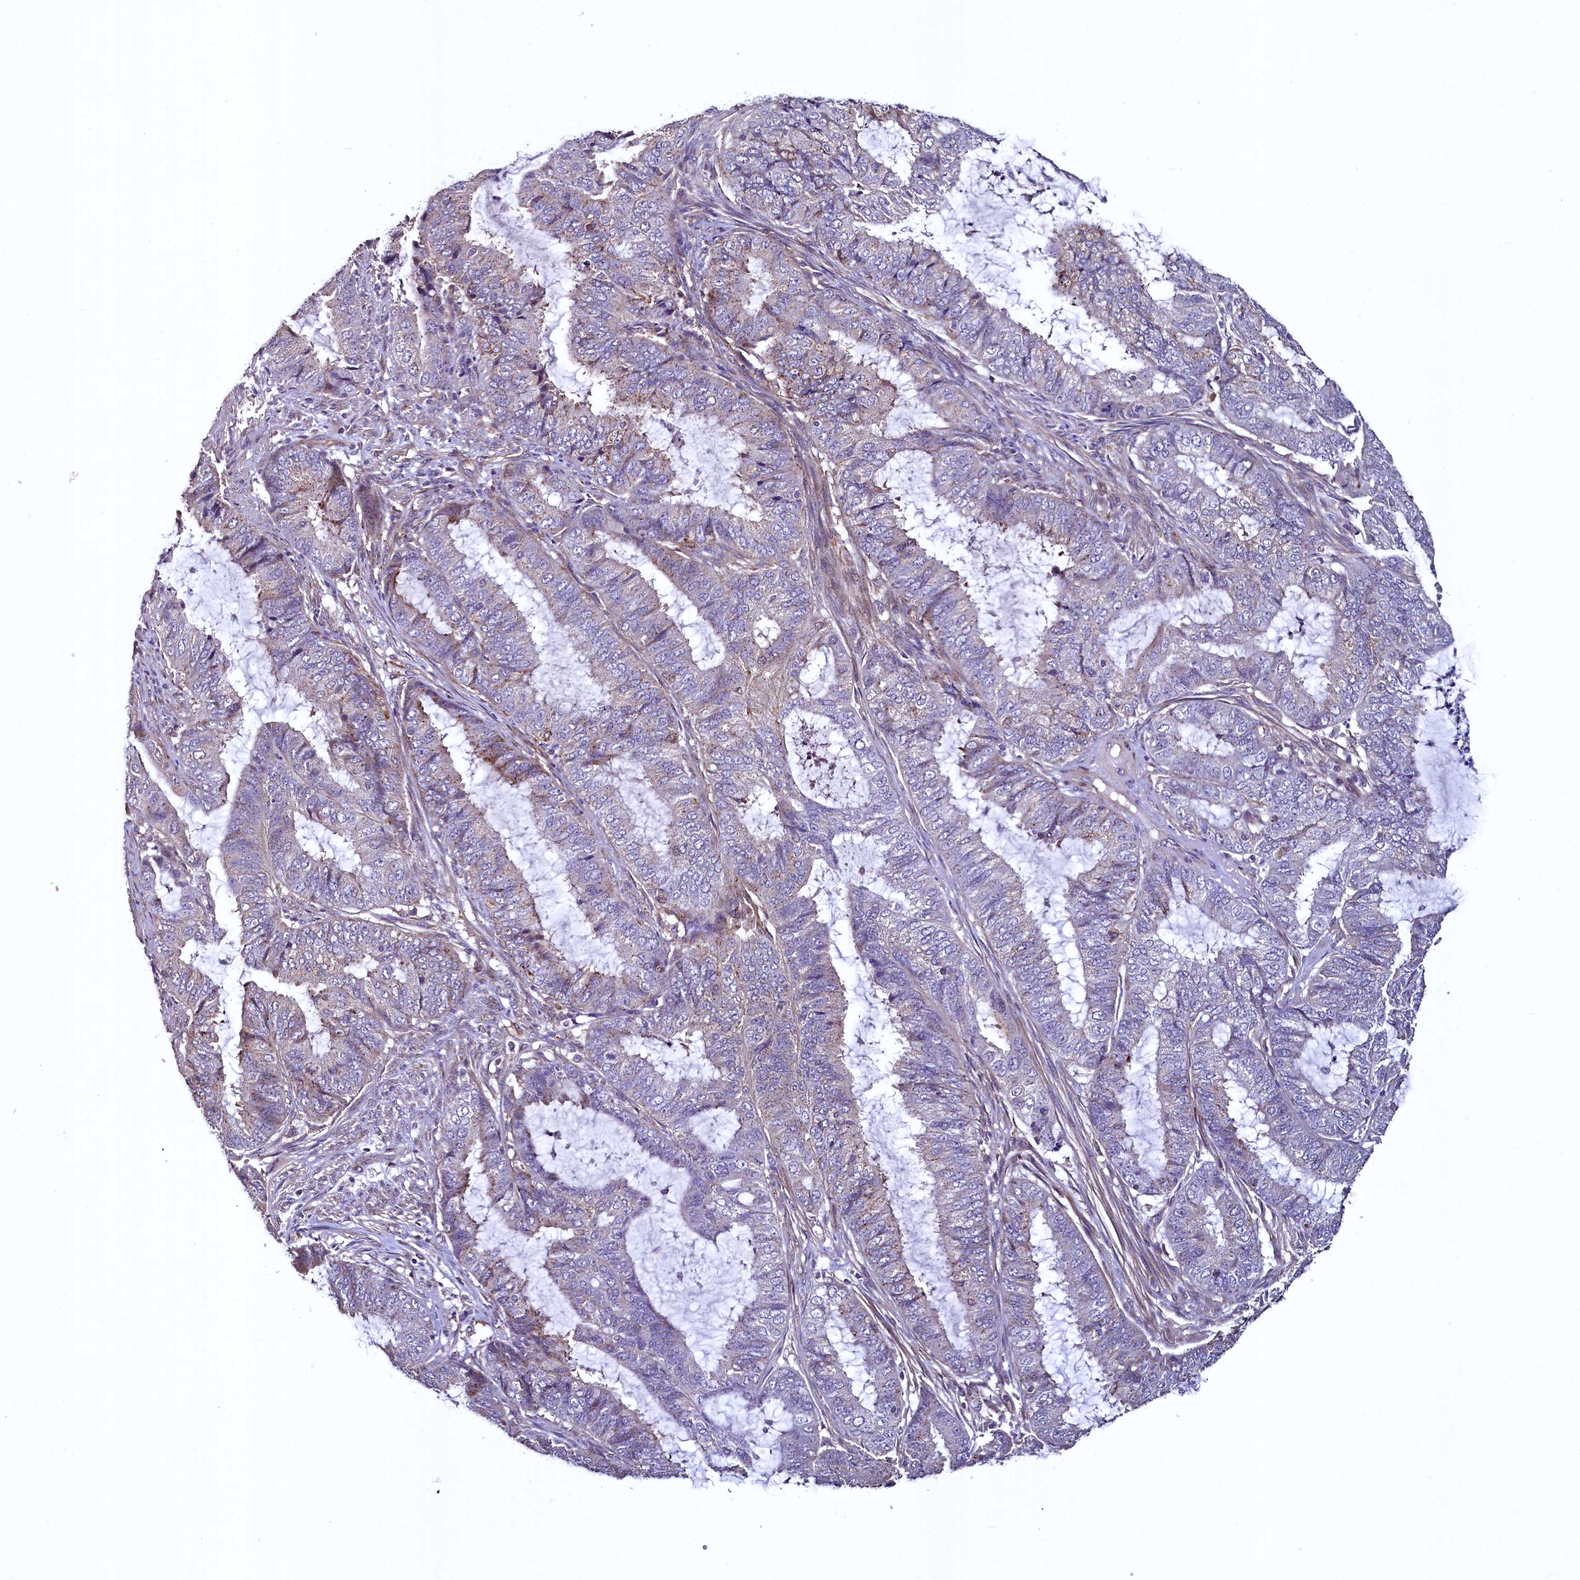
{"staining": {"intensity": "weak", "quantity": "<25%", "location": "cytoplasmic/membranous"}, "tissue": "endometrial cancer", "cell_type": "Tumor cells", "image_type": "cancer", "snomed": [{"axis": "morphology", "description": "Adenocarcinoma, NOS"}, {"axis": "topography", "description": "Endometrium"}], "caption": "DAB (3,3'-diaminobenzidine) immunohistochemical staining of human adenocarcinoma (endometrial) shows no significant positivity in tumor cells.", "gene": "PALM", "patient": {"sex": "female", "age": 51}}